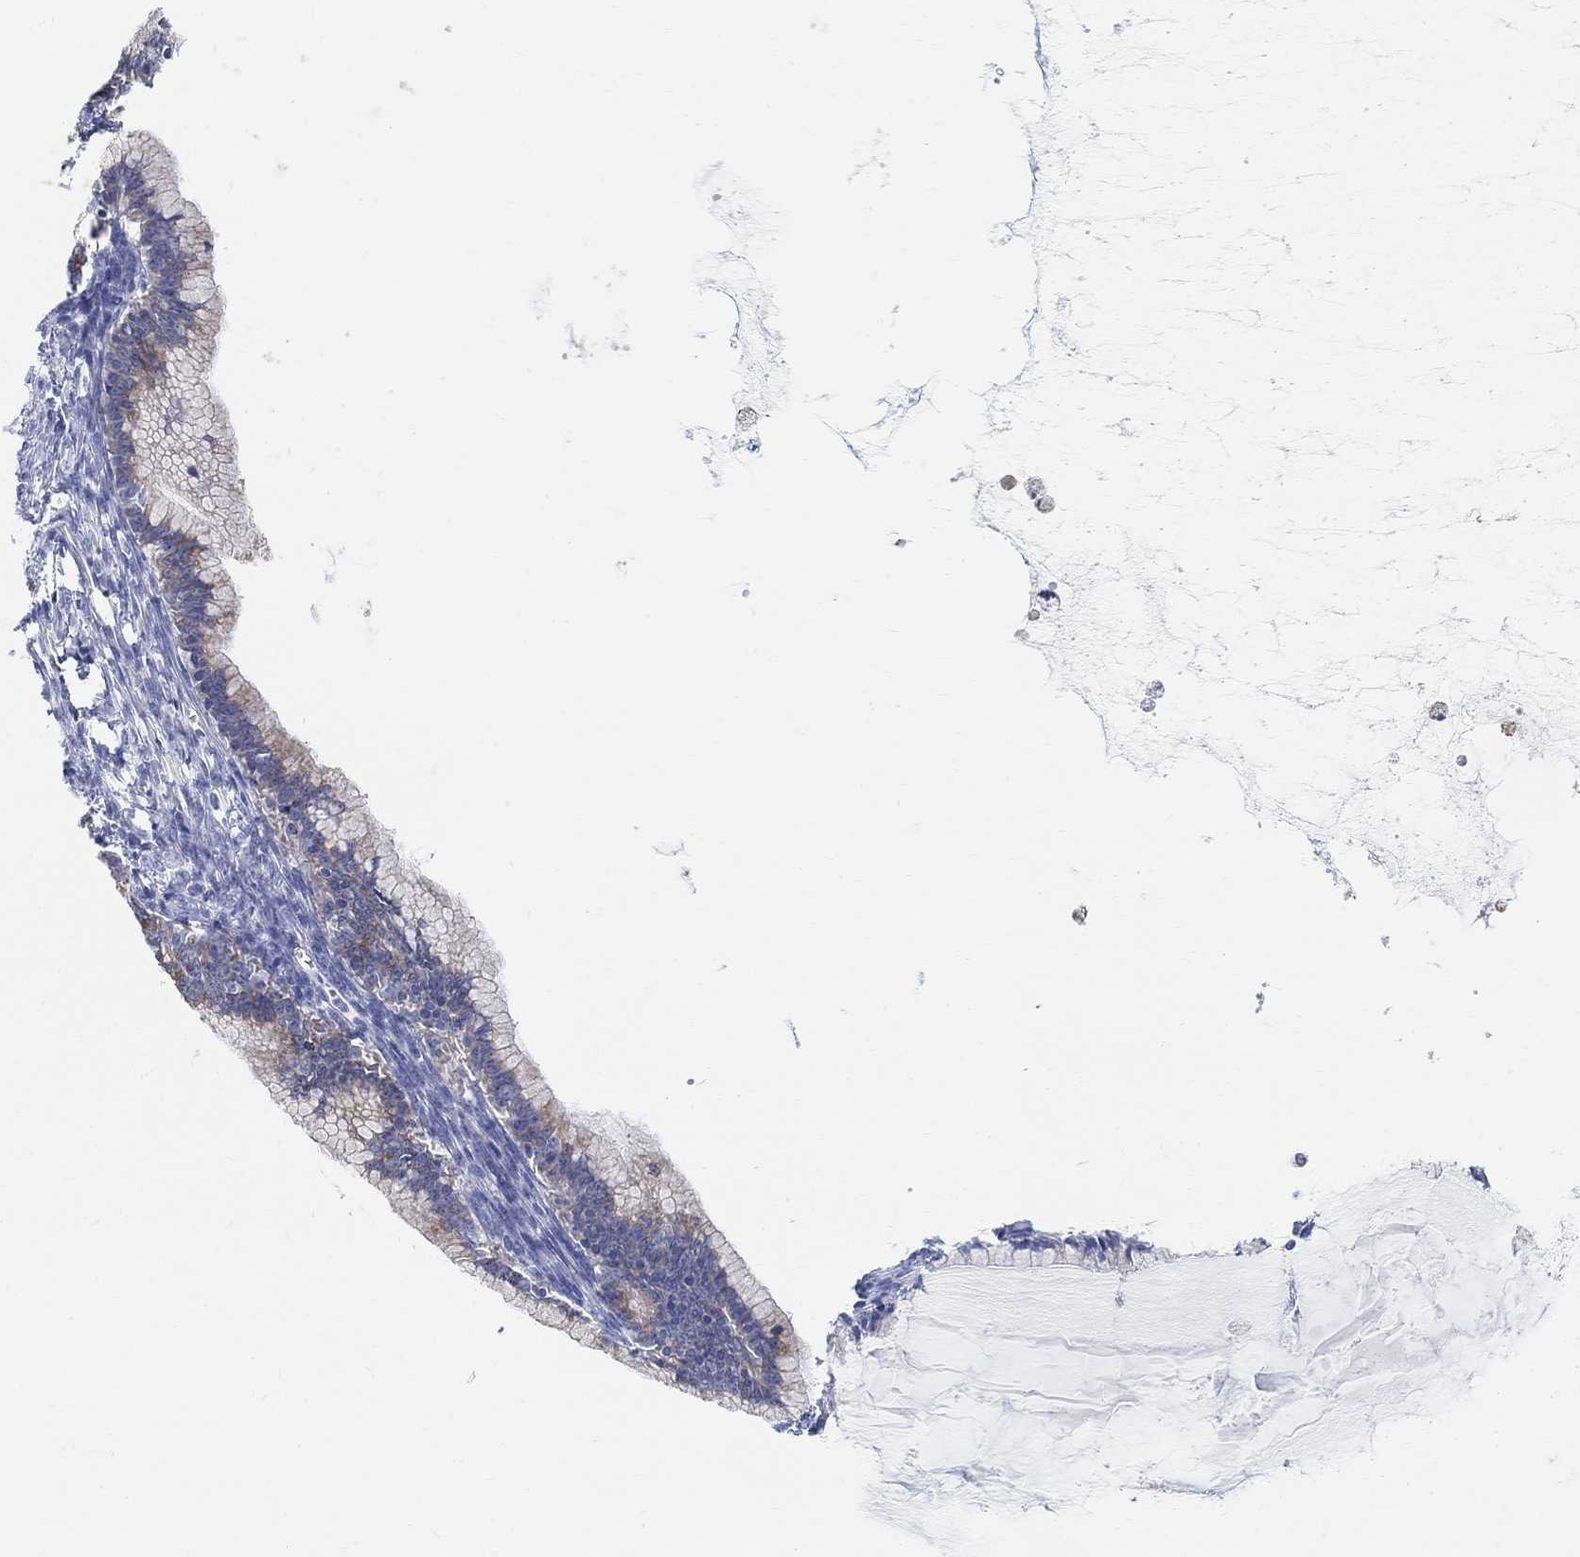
{"staining": {"intensity": "negative", "quantity": "none", "location": "none"}, "tissue": "ovarian cancer", "cell_type": "Tumor cells", "image_type": "cancer", "snomed": [{"axis": "morphology", "description": "Cystadenocarcinoma, mucinous, NOS"}, {"axis": "topography", "description": "Ovary"}], "caption": "Tumor cells show no significant protein expression in ovarian mucinous cystadenocarcinoma.", "gene": "RETNLB", "patient": {"sex": "female", "age": 41}}